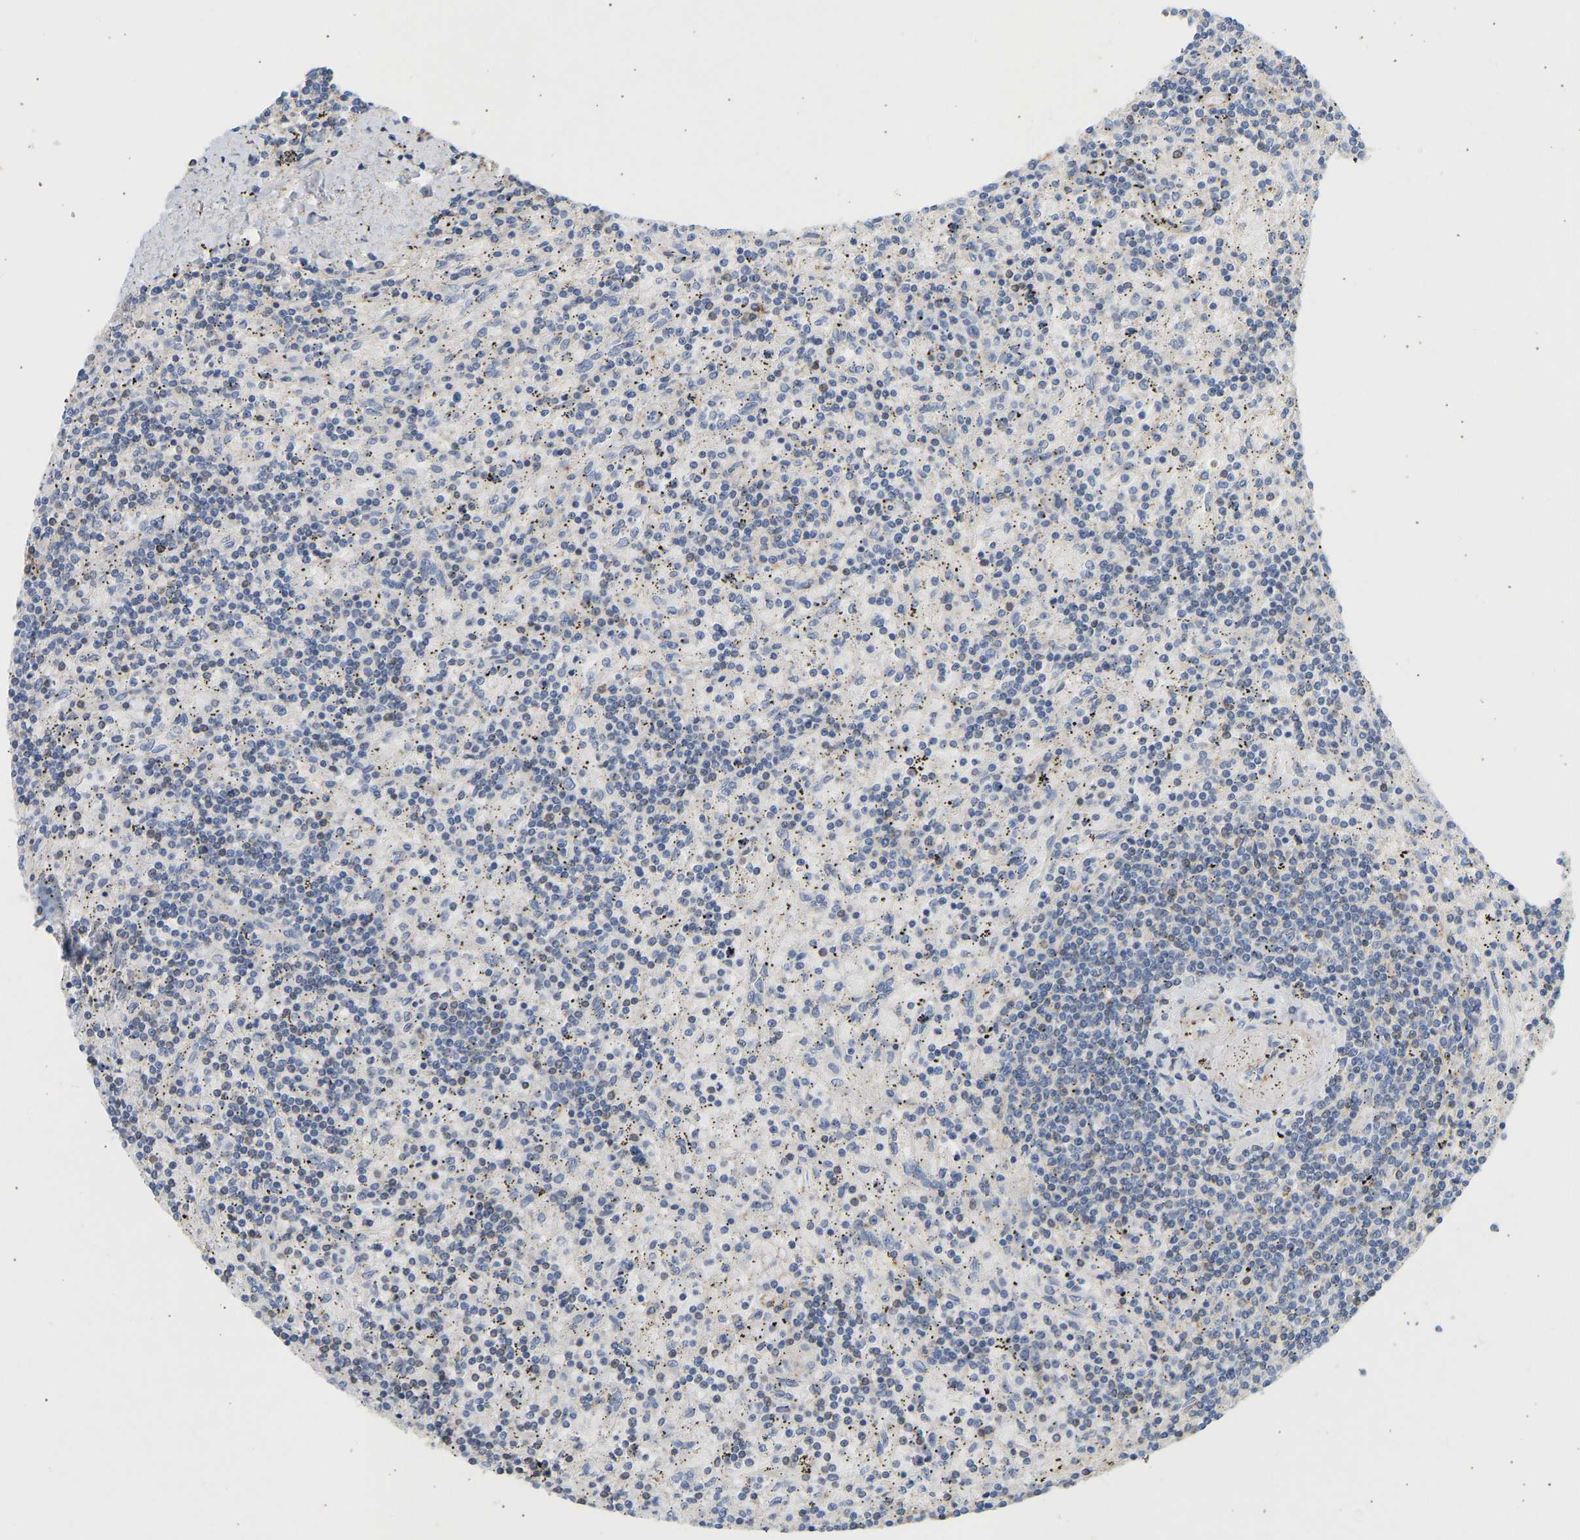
{"staining": {"intensity": "negative", "quantity": "none", "location": "none"}, "tissue": "lymphoma", "cell_type": "Tumor cells", "image_type": "cancer", "snomed": [{"axis": "morphology", "description": "Malignant lymphoma, non-Hodgkin's type, Low grade"}, {"axis": "topography", "description": "Spleen"}], "caption": "IHC of malignant lymphoma, non-Hodgkin's type (low-grade) demonstrates no staining in tumor cells.", "gene": "BVES", "patient": {"sex": "male", "age": 76}}